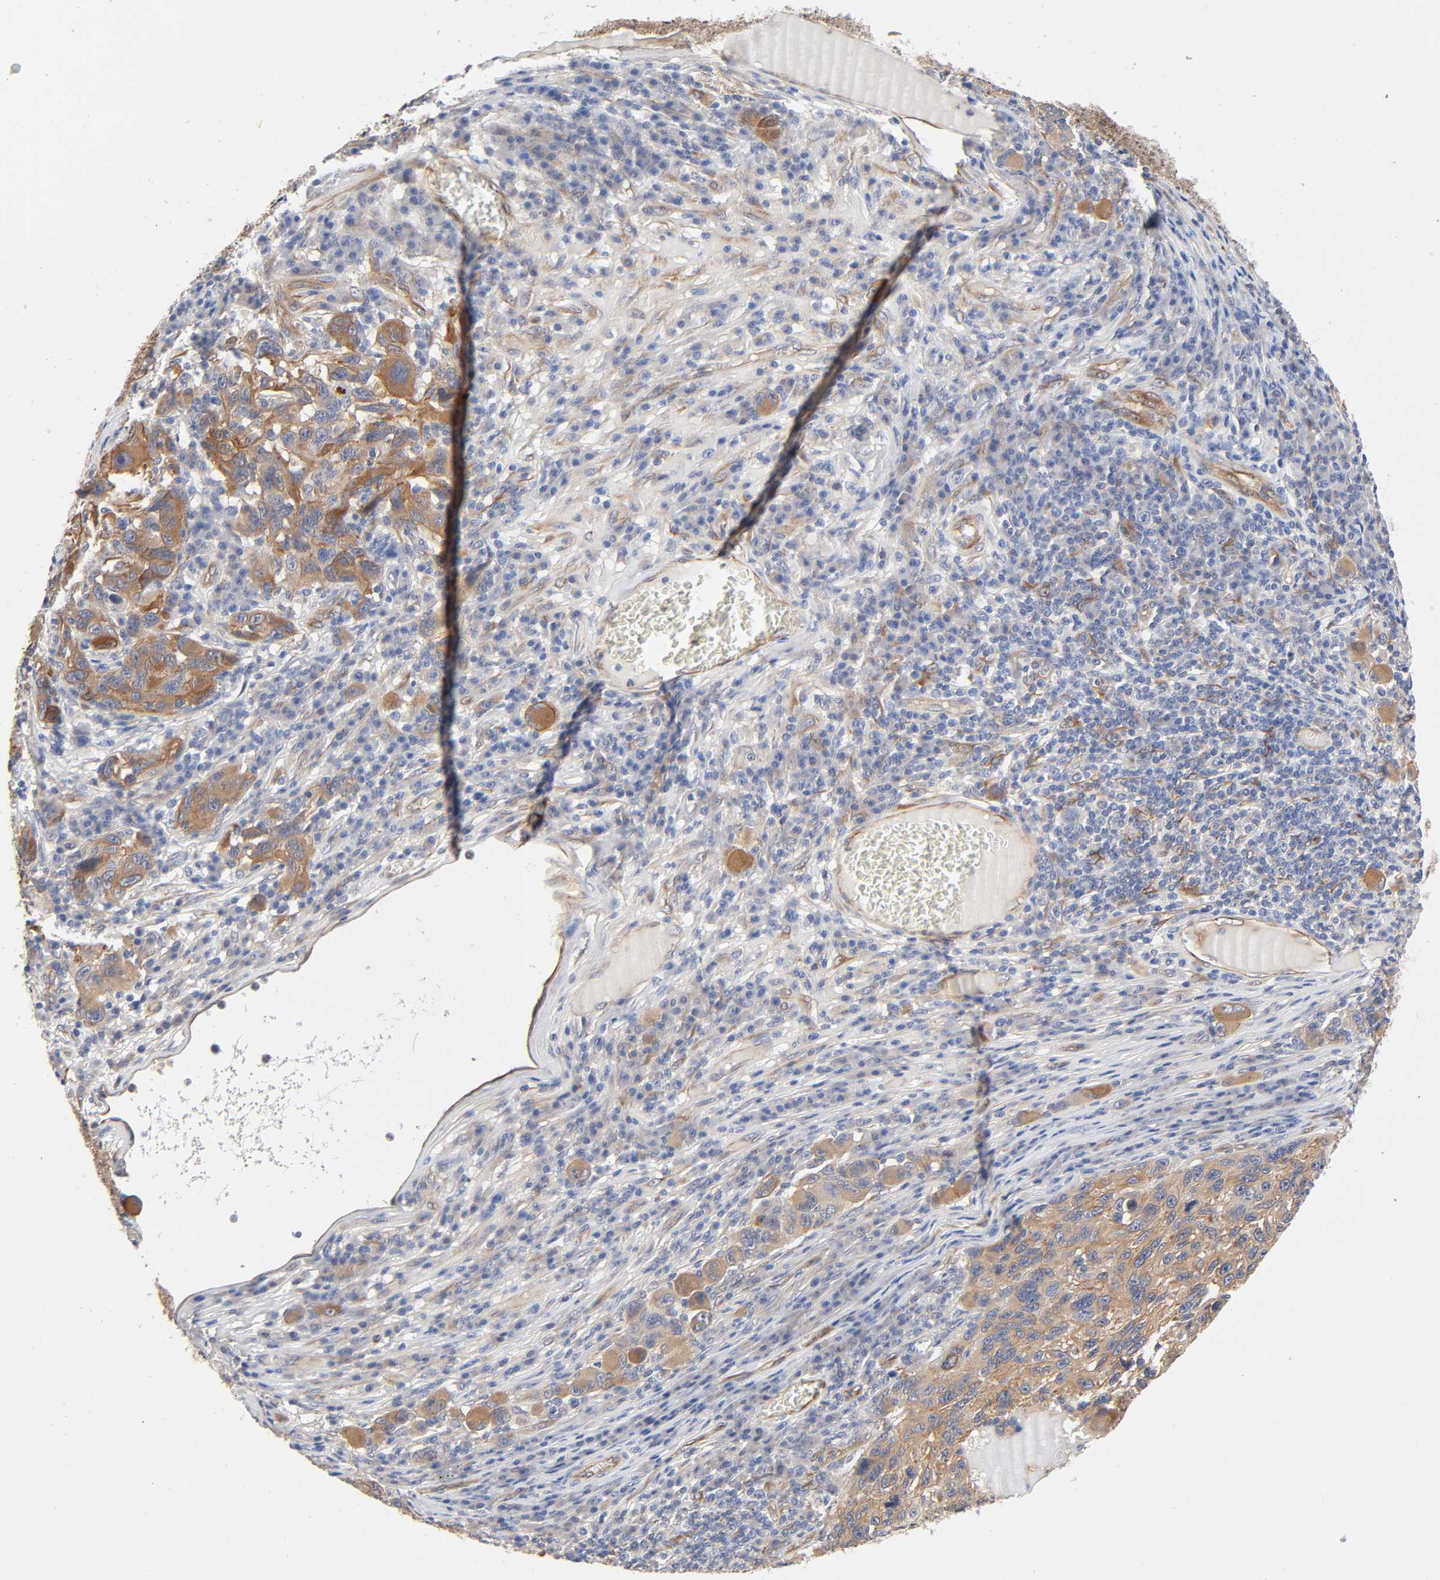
{"staining": {"intensity": "moderate", "quantity": ">75%", "location": "cytoplasmic/membranous"}, "tissue": "melanoma", "cell_type": "Tumor cells", "image_type": "cancer", "snomed": [{"axis": "morphology", "description": "Malignant melanoma, NOS"}, {"axis": "topography", "description": "Skin"}], "caption": "Immunohistochemistry (IHC) photomicrograph of neoplastic tissue: human melanoma stained using immunohistochemistry displays medium levels of moderate protein expression localized specifically in the cytoplasmic/membranous of tumor cells, appearing as a cytoplasmic/membranous brown color.", "gene": "RAB13", "patient": {"sex": "male", "age": 53}}